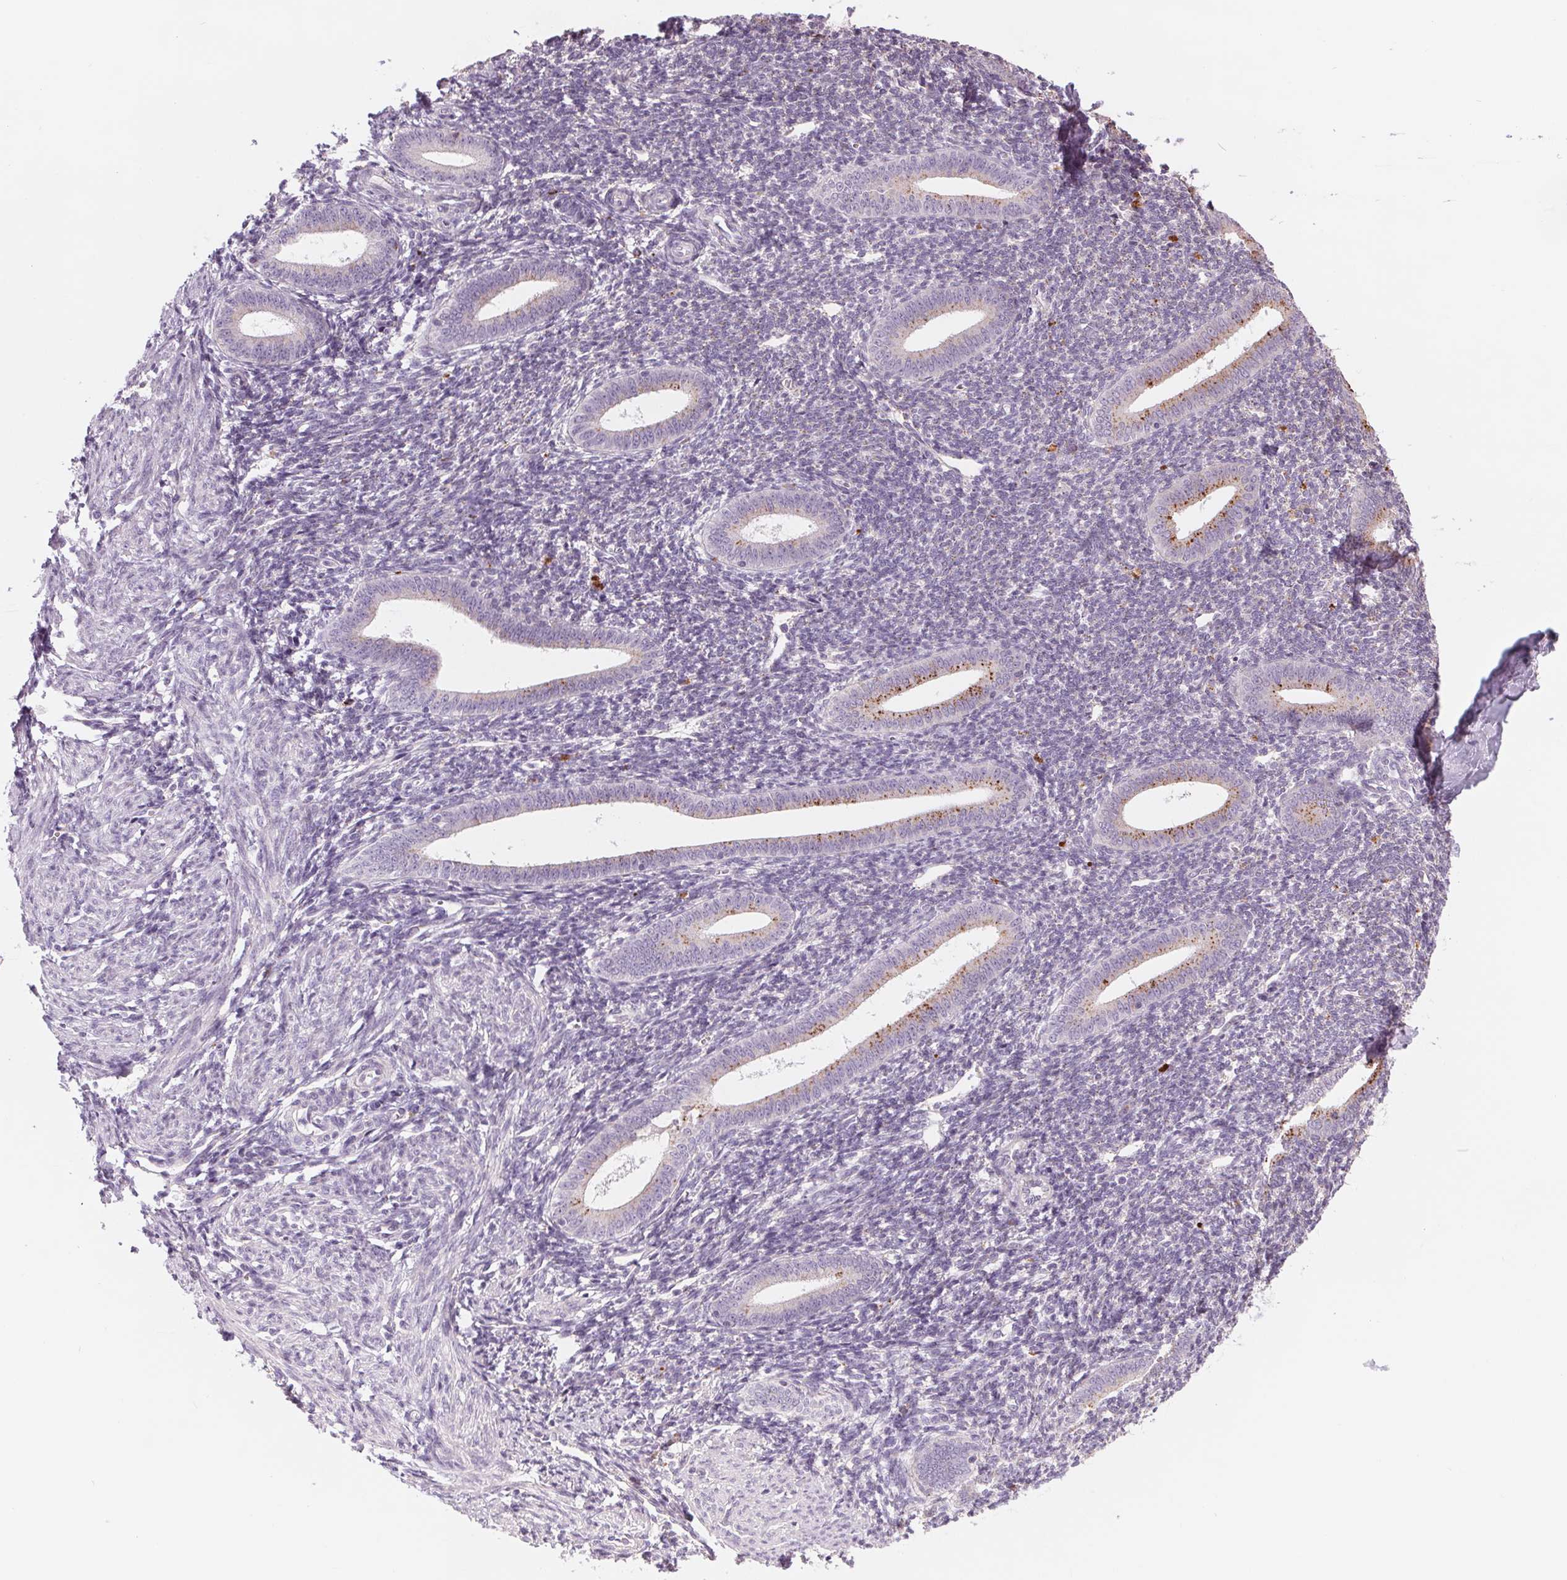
{"staining": {"intensity": "negative", "quantity": "none", "location": "none"}, "tissue": "endometrium", "cell_type": "Cells in endometrial stroma", "image_type": "normal", "snomed": [{"axis": "morphology", "description": "Normal tissue, NOS"}, {"axis": "topography", "description": "Endometrium"}], "caption": "DAB (3,3'-diaminobenzidine) immunohistochemical staining of unremarkable human endometrium demonstrates no significant positivity in cells in endometrial stroma.", "gene": "SAMD5", "patient": {"sex": "female", "age": 25}}